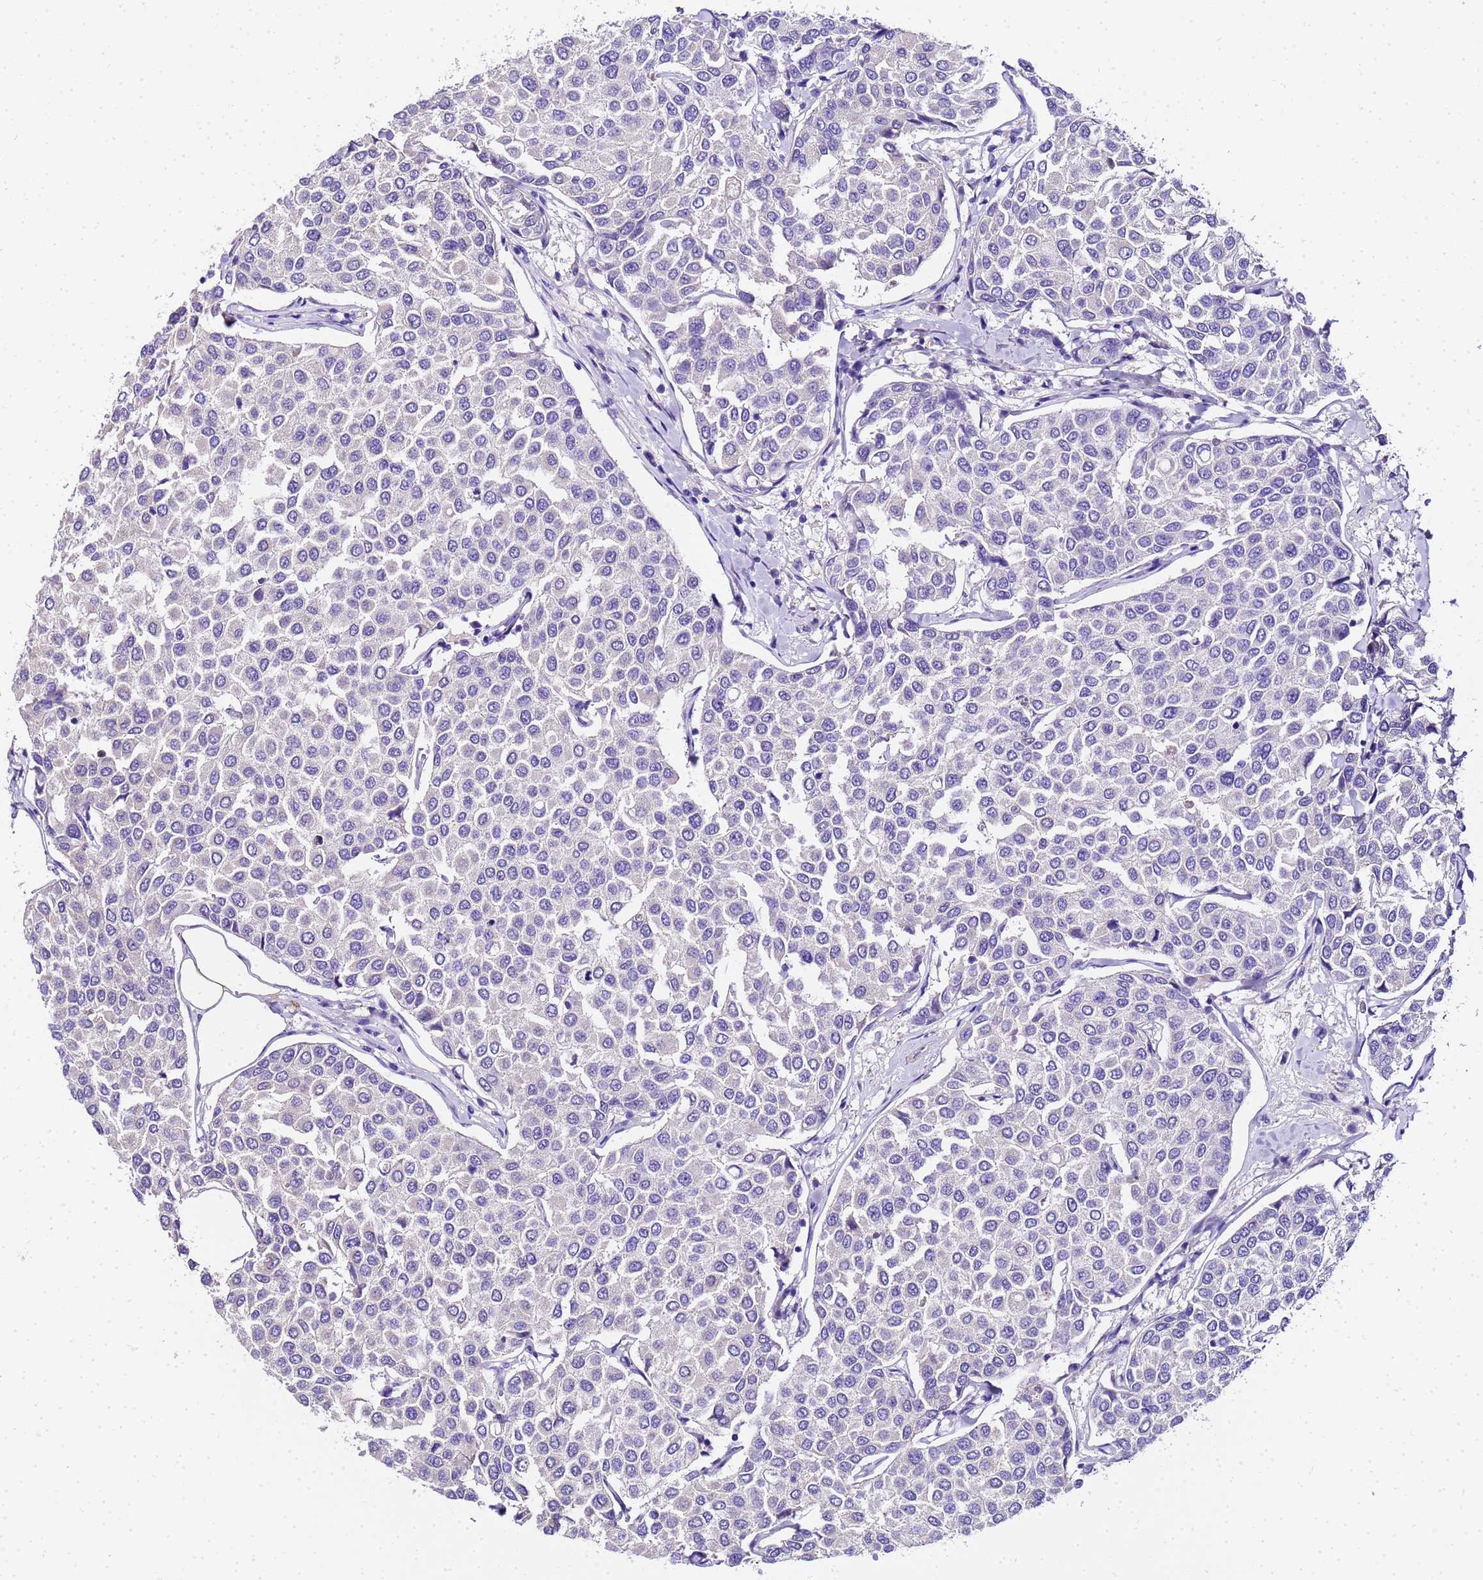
{"staining": {"intensity": "negative", "quantity": "none", "location": "none"}, "tissue": "breast cancer", "cell_type": "Tumor cells", "image_type": "cancer", "snomed": [{"axis": "morphology", "description": "Duct carcinoma"}, {"axis": "topography", "description": "Breast"}], "caption": "Photomicrograph shows no protein positivity in tumor cells of breast cancer tissue.", "gene": "HSPB6", "patient": {"sex": "female", "age": 55}}